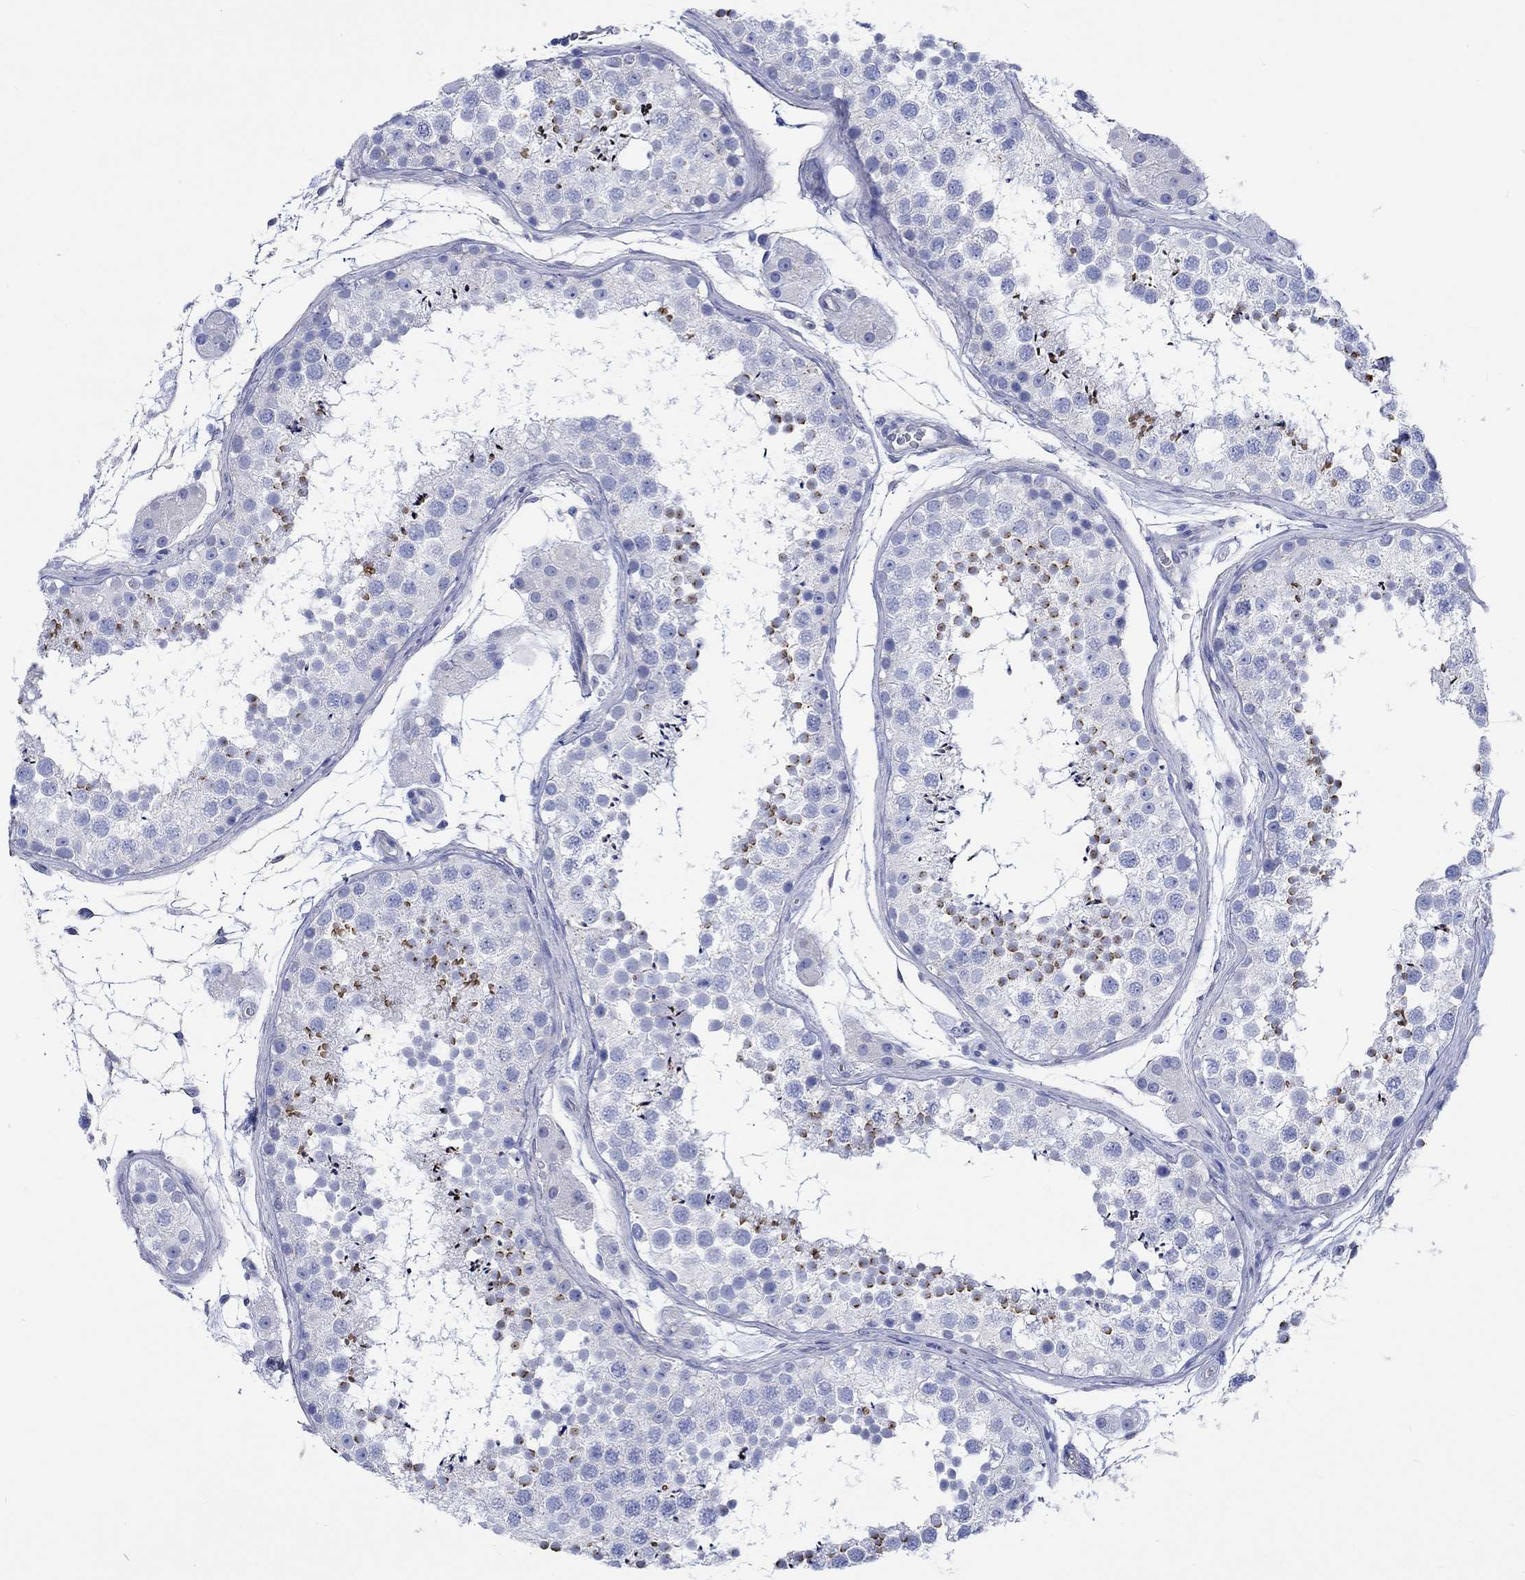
{"staining": {"intensity": "strong", "quantity": "<25%", "location": "nuclear"}, "tissue": "testis", "cell_type": "Cells in seminiferous ducts", "image_type": "normal", "snomed": [{"axis": "morphology", "description": "Normal tissue, NOS"}, {"axis": "topography", "description": "Testis"}], "caption": "Cells in seminiferous ducts show strong nuclear expression in approximately <25% of cells in normal testis. The protein of interest is shown in brown color, while the nuclei are stained blue.", "gene": "CPLX1", "patient": {"sex": "male", "age": 41}}